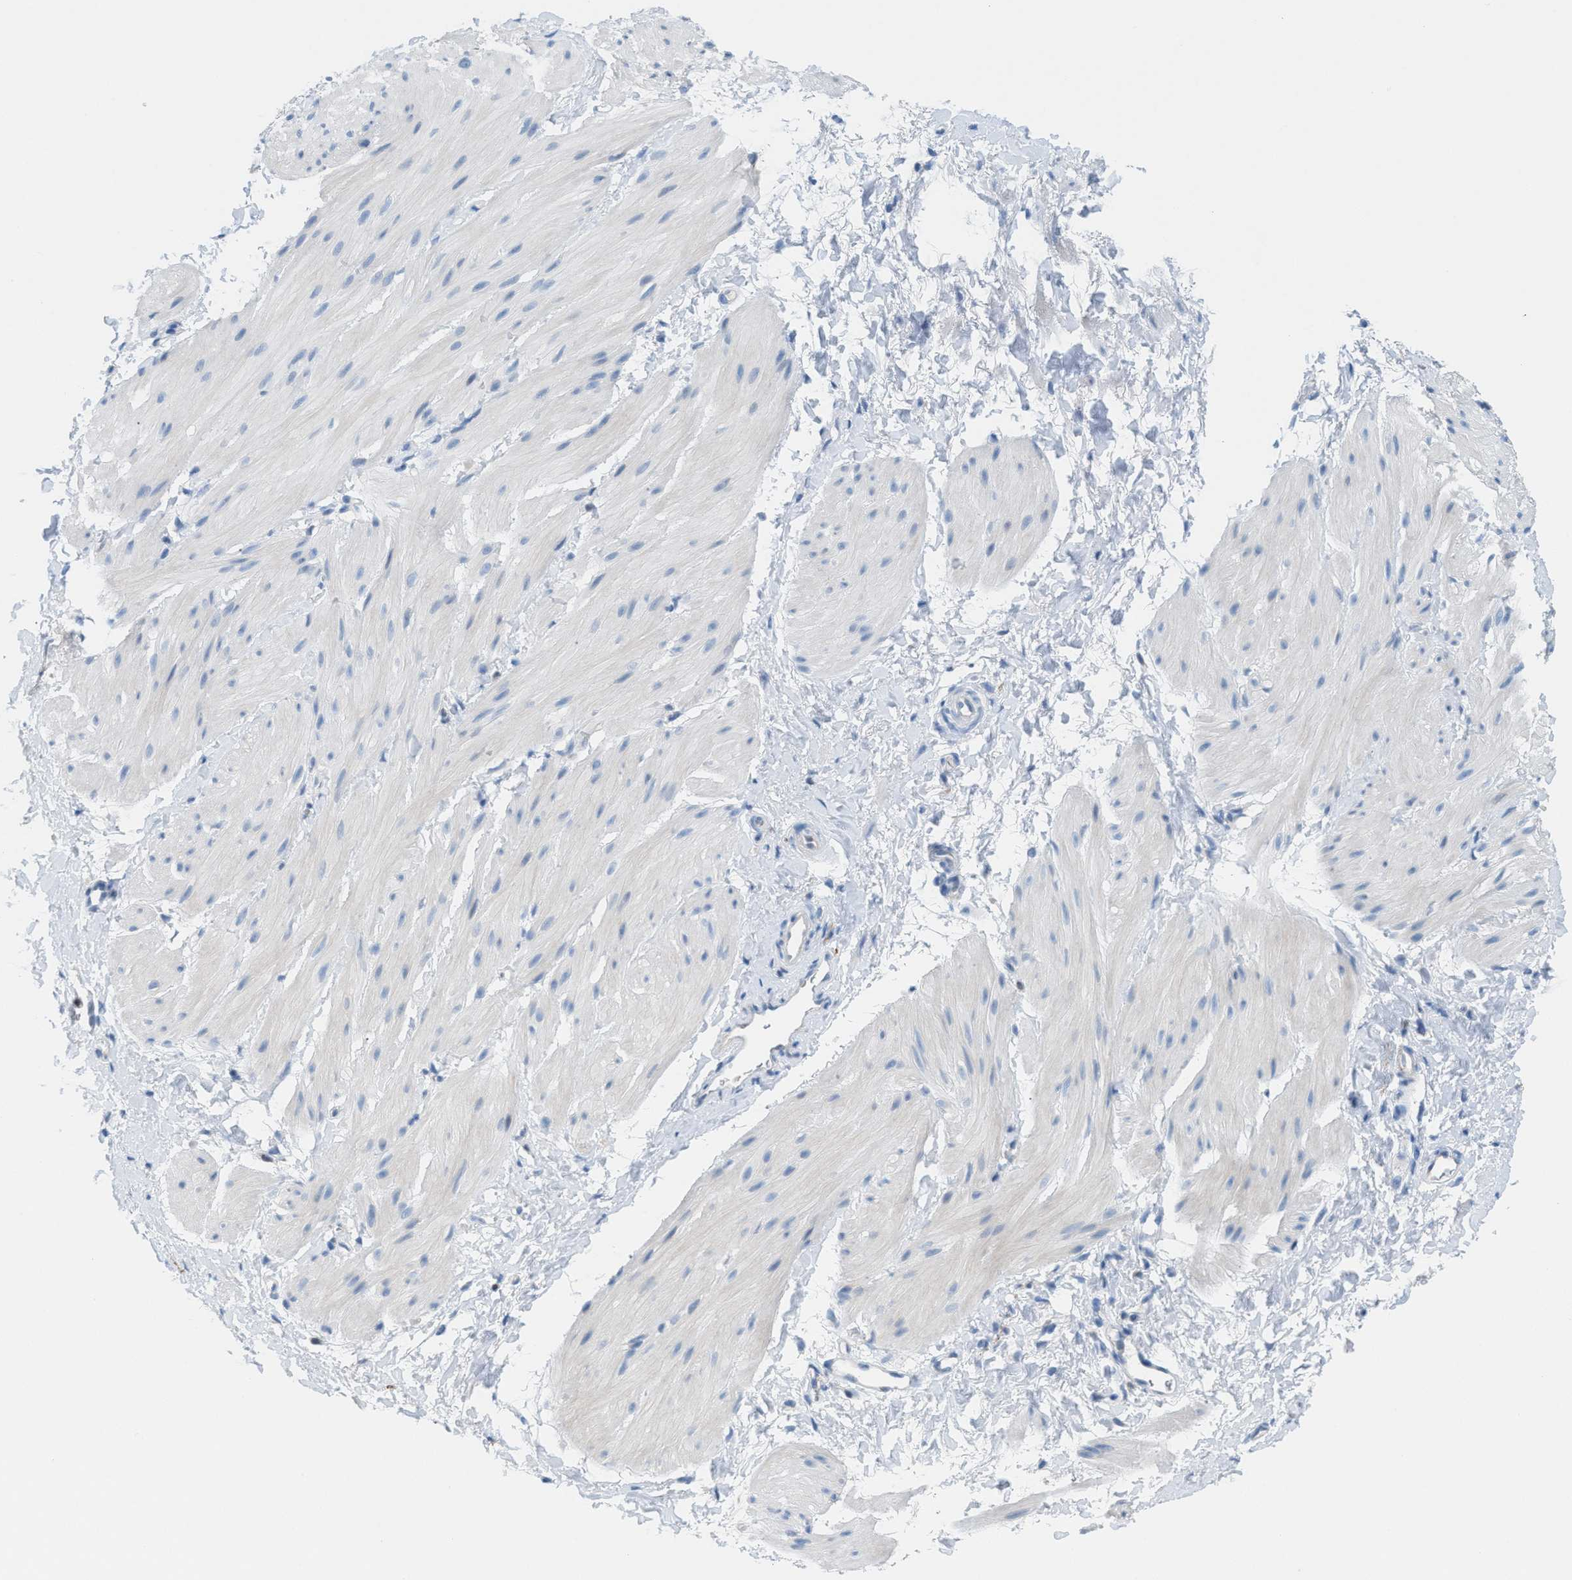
{"staining": {"intensity": "negative", "quantity": "none", "location": "none"}, "tissue": "smooth muscle", "cell_type": "Smooth muscle cells", "image_type": "normal", "snomed": [{"axis": "morphology", "description": "Normal tissue, NOS"}, {"axis": "topography", "description": "Smooth muscle"}], "caption": "High power microscopy image of an immunohistochemistry image of normal smooth muscle, revealing no significant positivity in smooth muscle cells.", "gene": "PPM1D", "patient": {"sex": "male", "age": 16}}